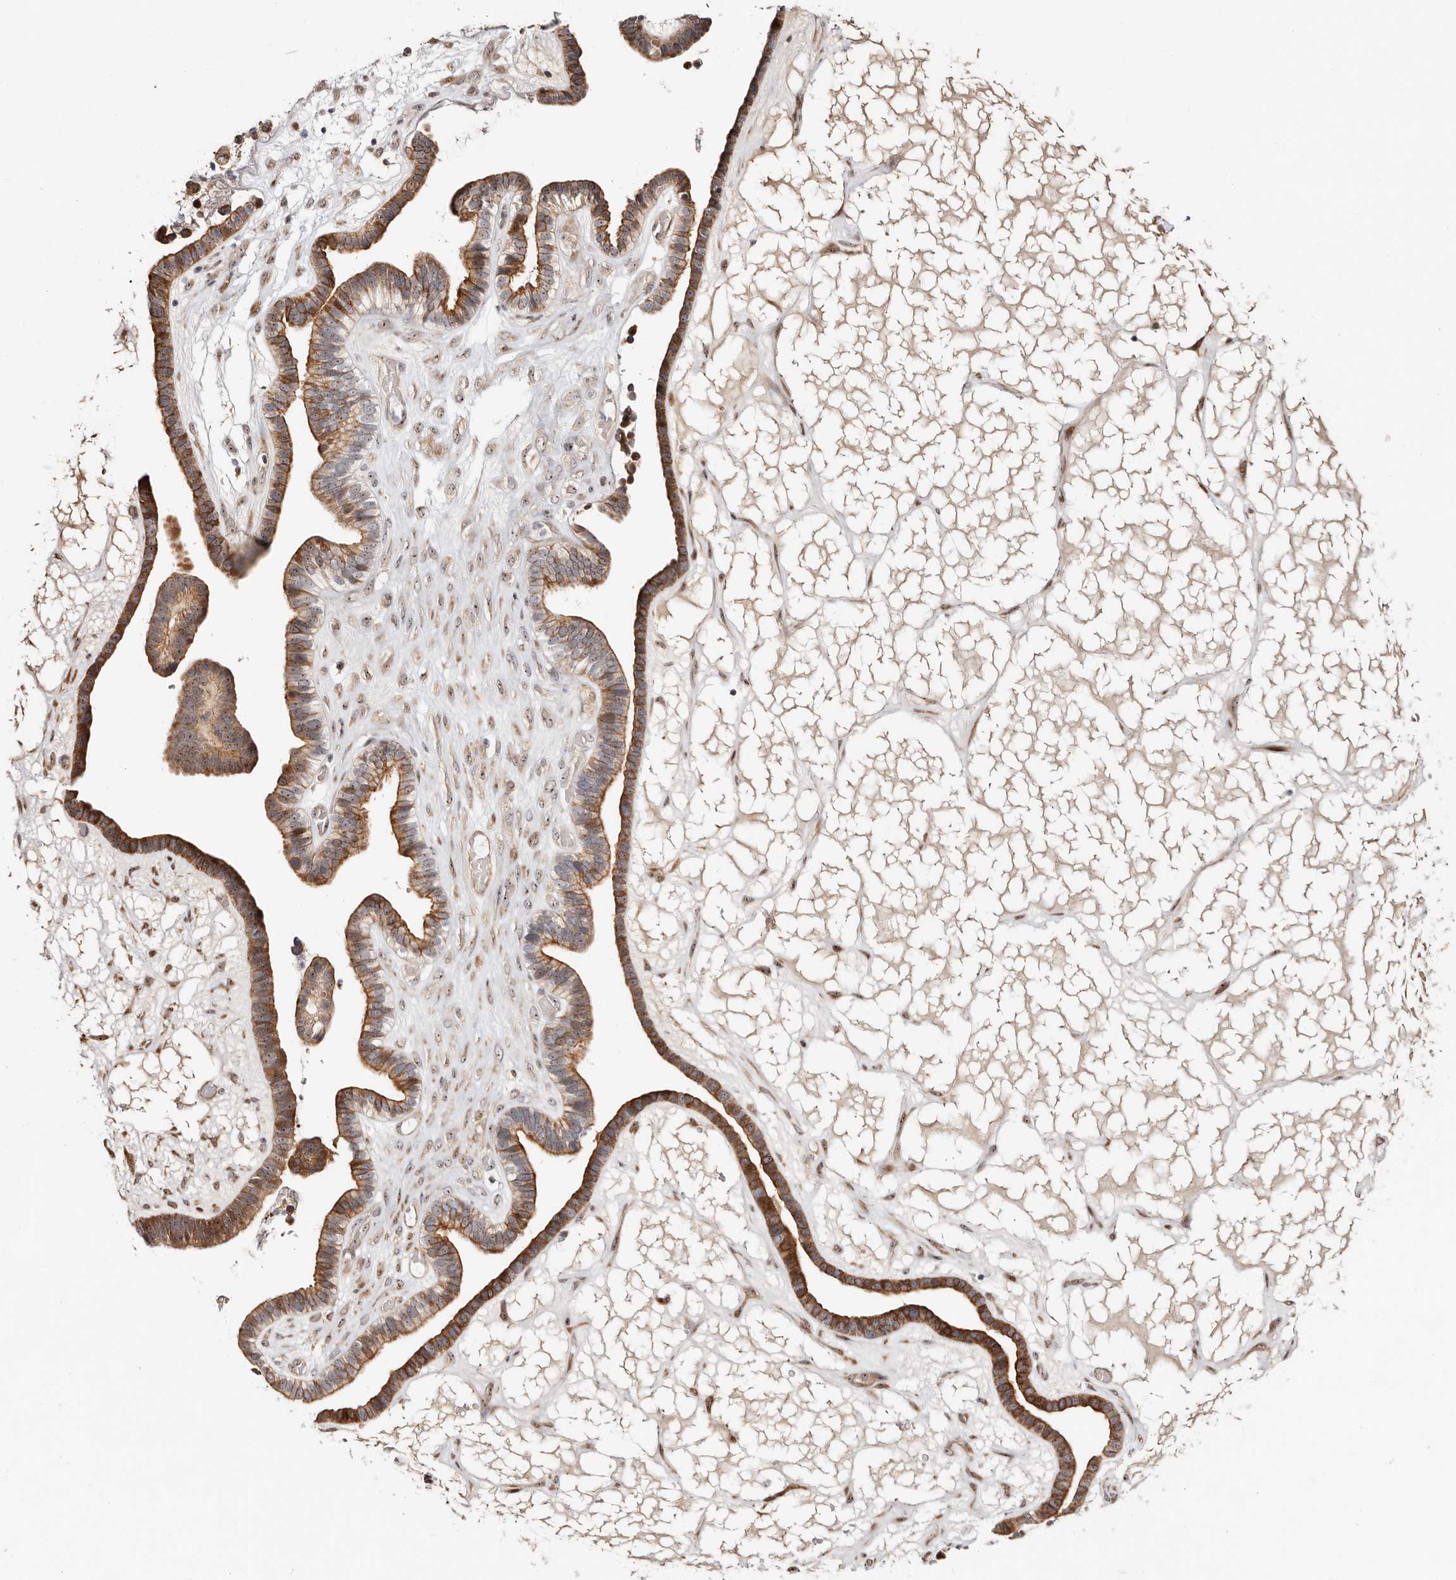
{"staining": {"intensity": "moderate", "quantity": ">75%", "location": "cytoplasmic/membranous"}, "tissue": "ovarian cancer", "cell_type": "Tumor cells", "image_type": "cancer", "snomed": [{"axis": "morphology", "description": "Cystadenocarcinoma, serous, NOS"}, {"axis": "topography", "description": "Ovary"}], "caption": "DAB immunohistochemical staining of ovarian cancer (serous cystadenocarcinoma) shows moderate cytoplasmic/membranous protein positivity in about >75% of tumor cells. (Stains: DAB in brown, nuclei in blue, Microscopy: brightfield microscopy at high magnification).", "gene": "ODF2L", "patient": {"sex": "female", "age": 56}}